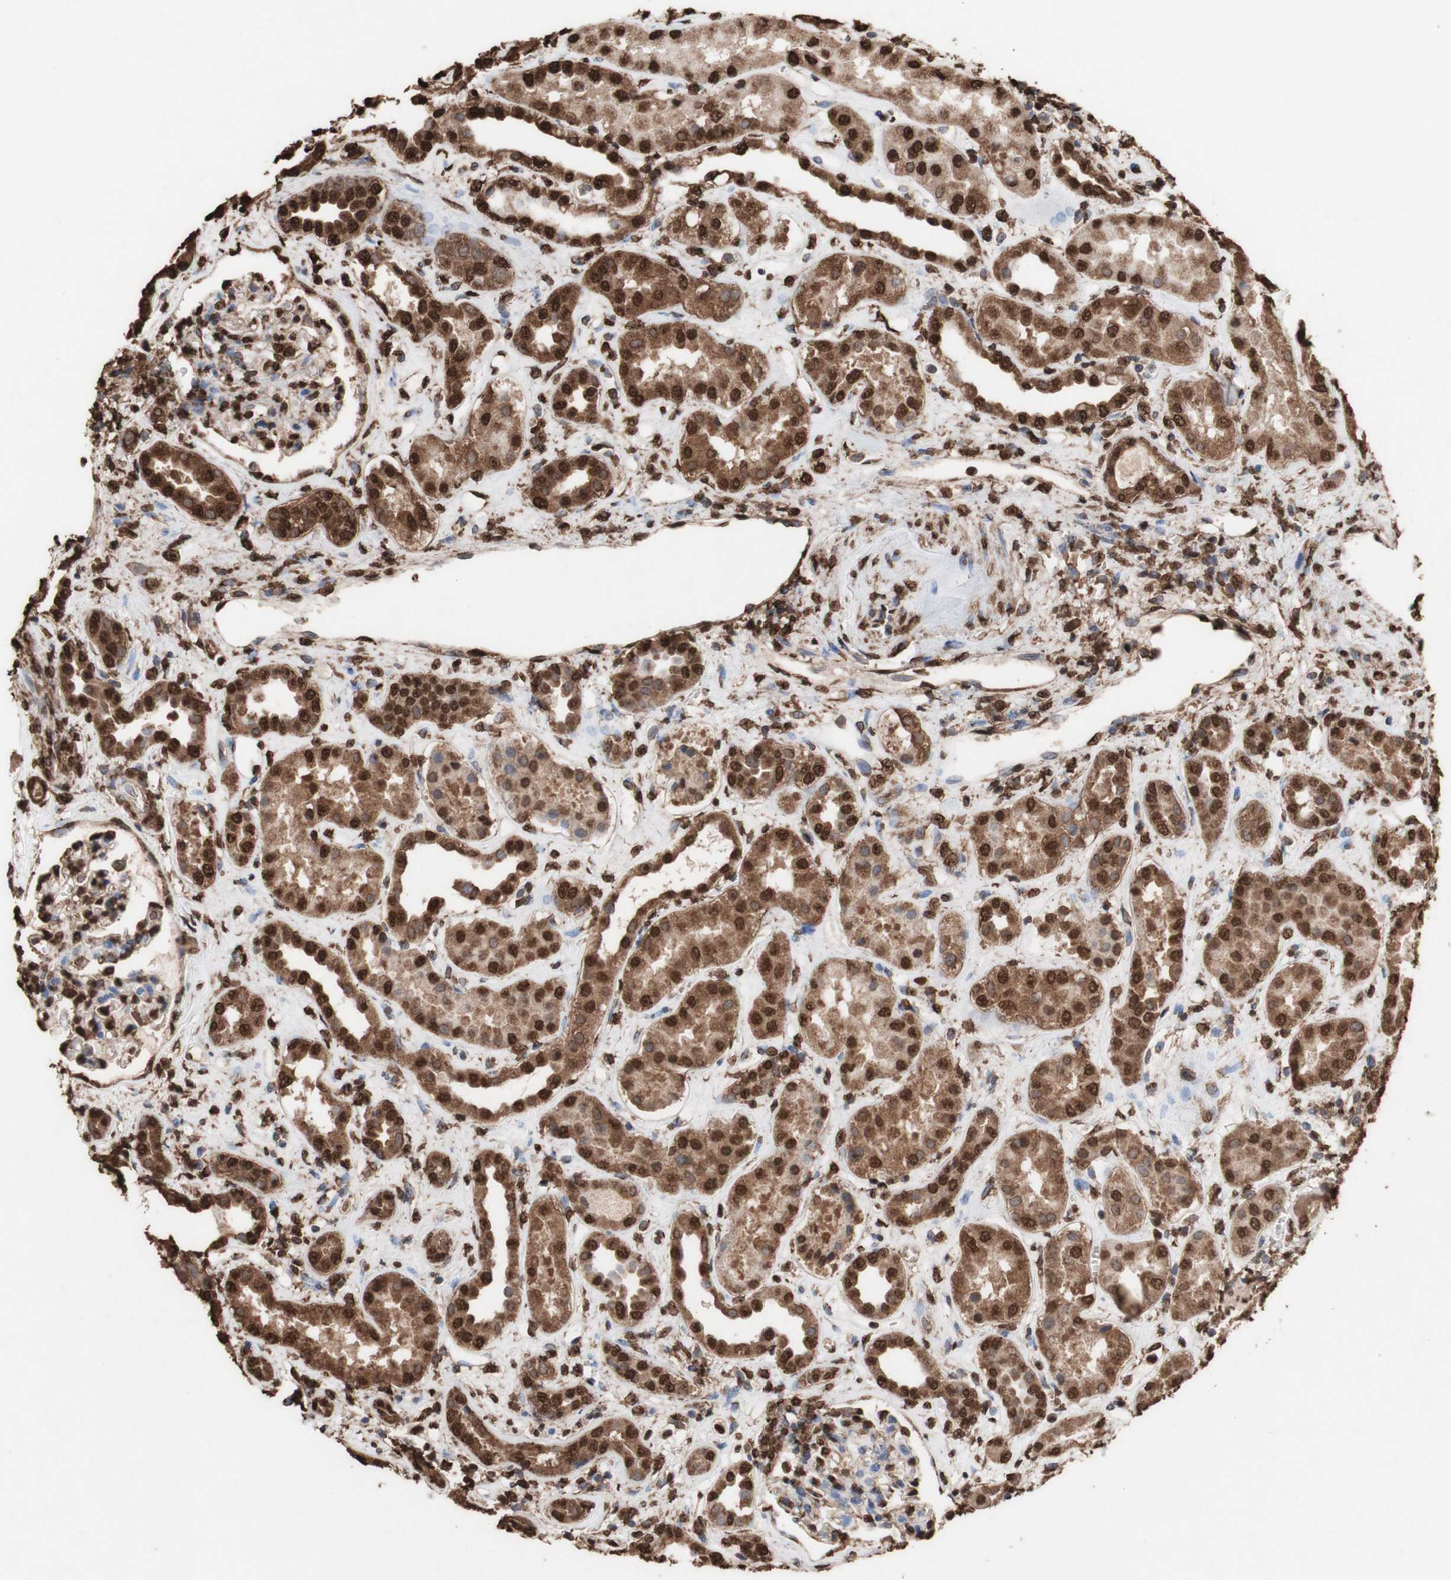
{"staining": {"intensity": "moderate", "quantity": "25%-75%", "location": "cytoplasmic/membranous,nuclear"}, "tissue": "kidney", "cell_type": "Cells in glomeruli", "image_type": "normal", "snomed": [{"axis": "morphology", "description": "Normal tissue, NOS"}, {"axis": "topography", "description": "Kidney"}], "caption": "A brown stain highlights moderate cytoplasmic/membranous,nuclear positivity of a protein in cells in glomeruli of benign kidney. (IHC, brightfield microscopy, high magnification).", "gene": "PIDD1", "patient": {"sex": "male", "age": 59}}